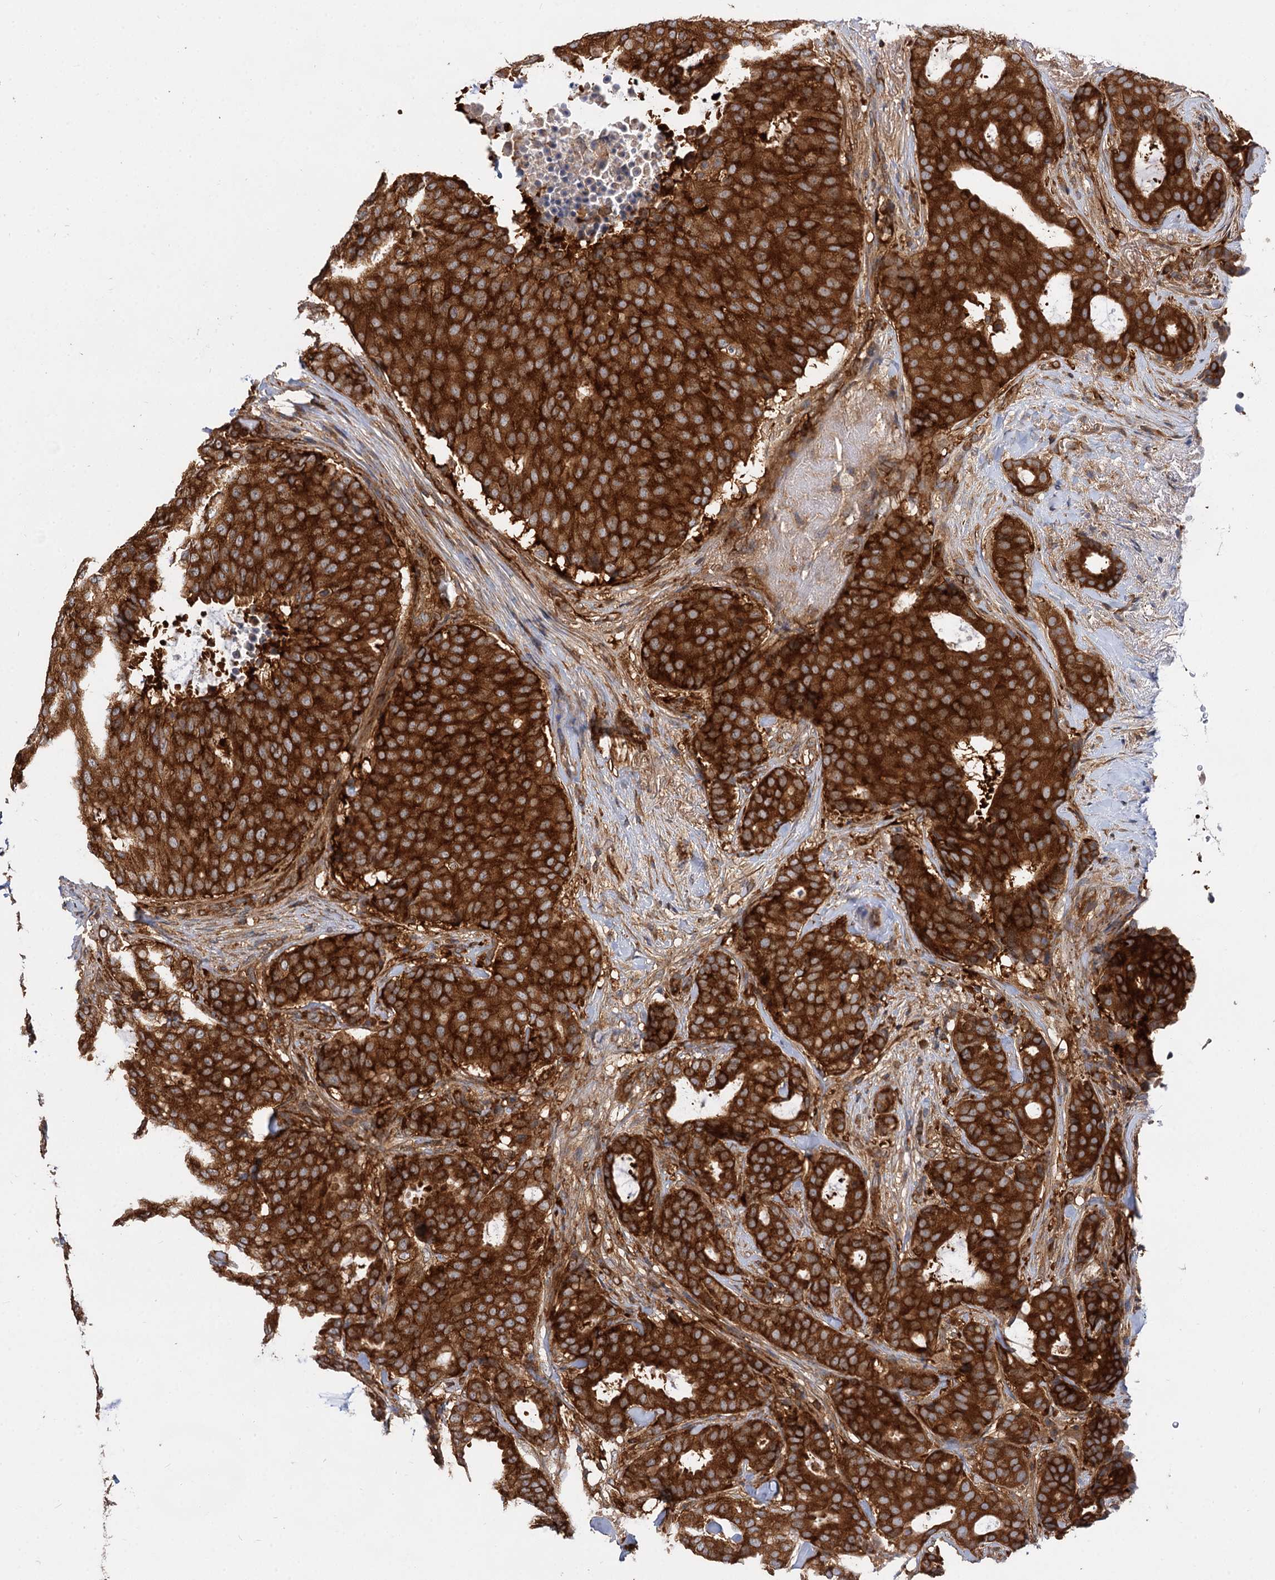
{"staining": {"intensity": "strong", "quantity": ">75%", "location": "cytoplasmic/membranous"}, "tissue": "breast cancer", "cell_type": "Tumor cells", "image_type": "cancer", "snomed": [{"axis": "morphology", "description": "Duct carcinoma"}, {"axis": "topography", "description": "Breast"}], "caption": "Human invasive ductal carcinoma (breast) stained with a protein marker reveals strong staining in tumor cells.", "gene": "PACS1", "patient": {"sex": "female", "age": 75}}